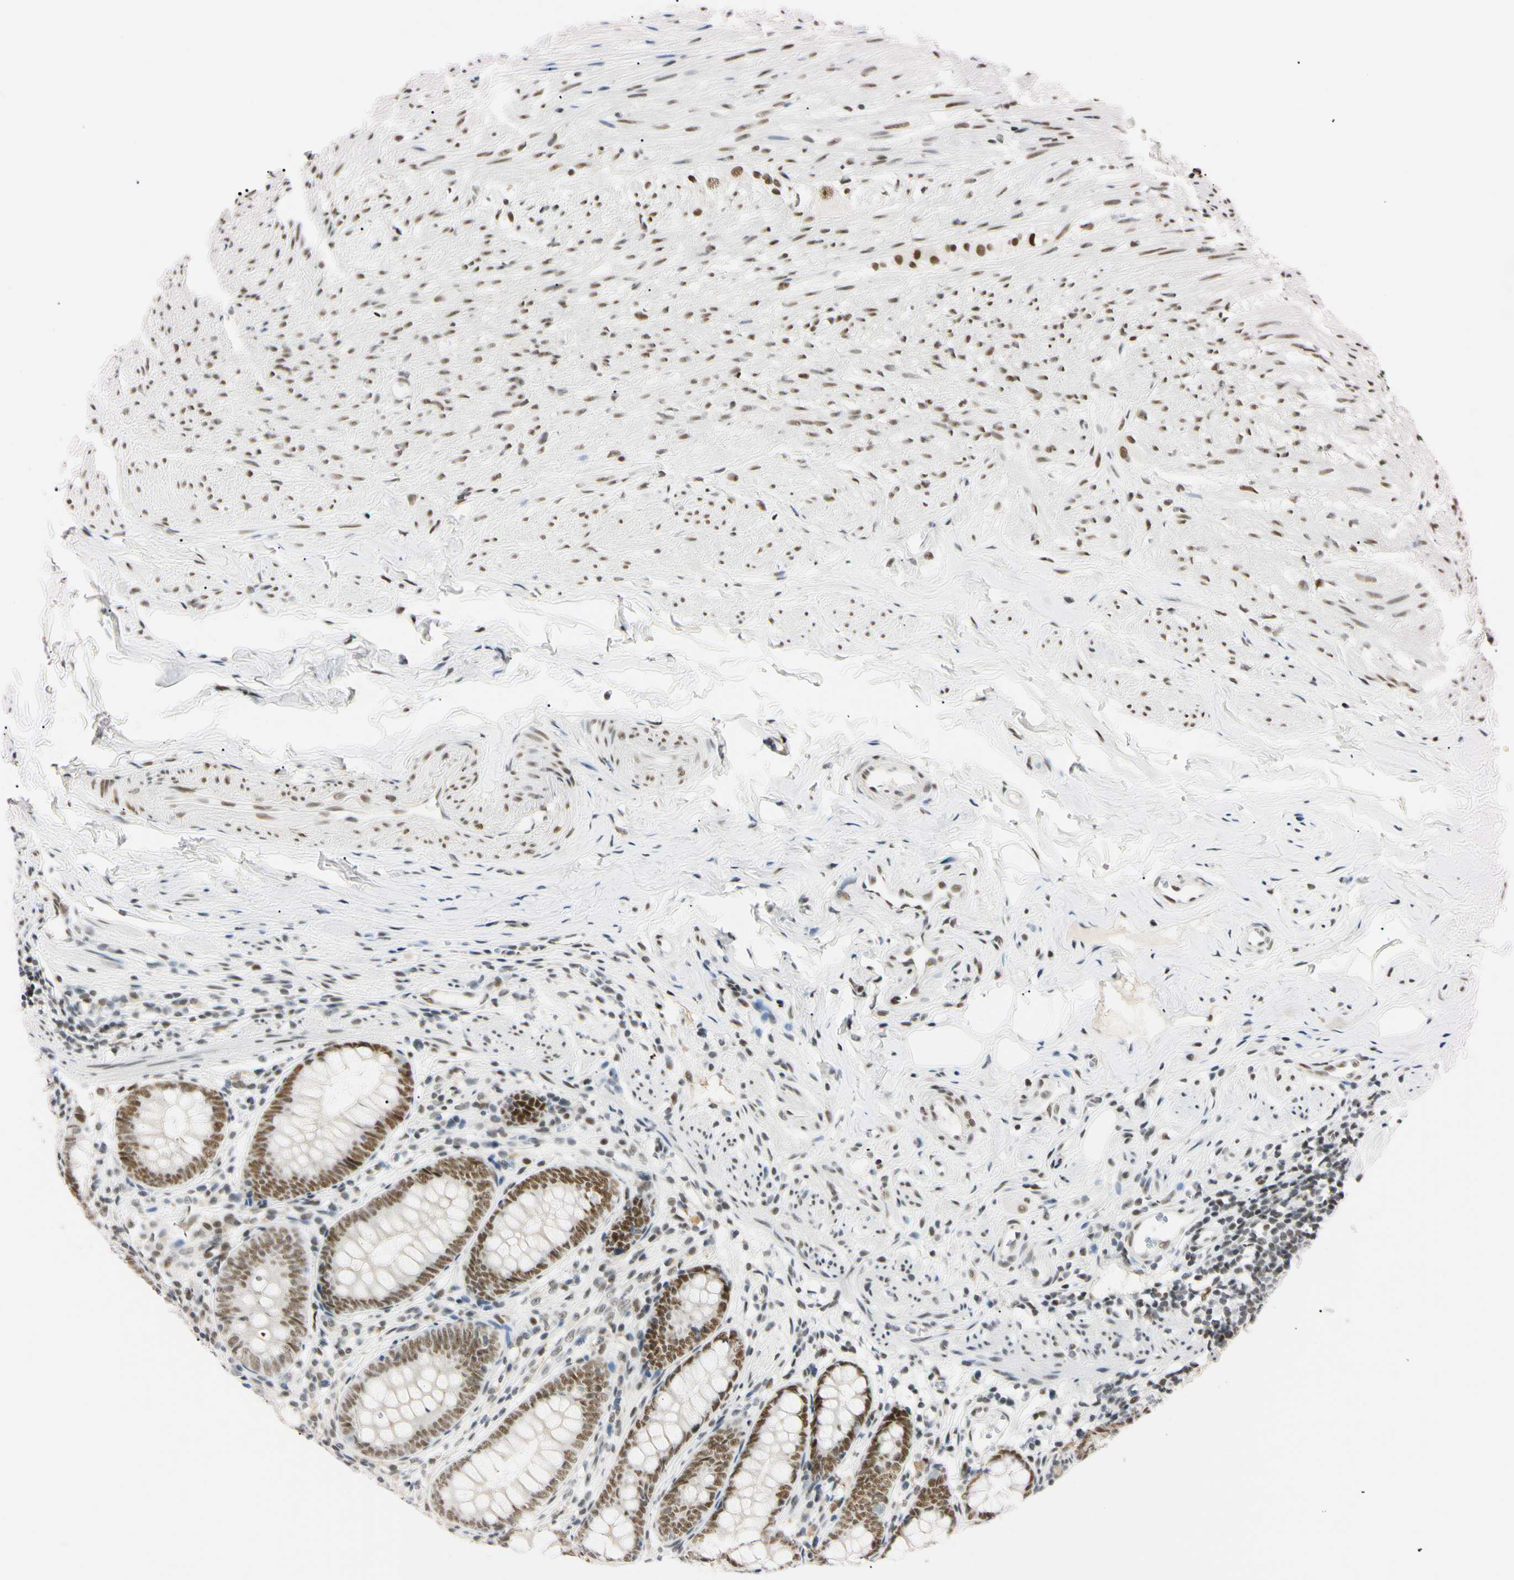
{"staining": {"intensity": "strong", "quantity": ">75%", "location": "nuclear"}, "tissue": "appendix", "cell_type": "Glandular cells", "image_type": "normal", "snomed": [{"axis": "morphology", "description": "Normal tissue, NOS"}, {"axis": "topography", "description": "Appendix"}], "caption": "Immunohistochemistry (IHC) photomicrograph of benign appendix: appendix stained using immunohistochemistry (IHC) exhibits high levels of strong protein expression localized specifically in the nuclear of glandular cells, appearing as a nuclear brown color.", "gene": "ZNF134", "patient": {"sex": "female", "age": 77}}